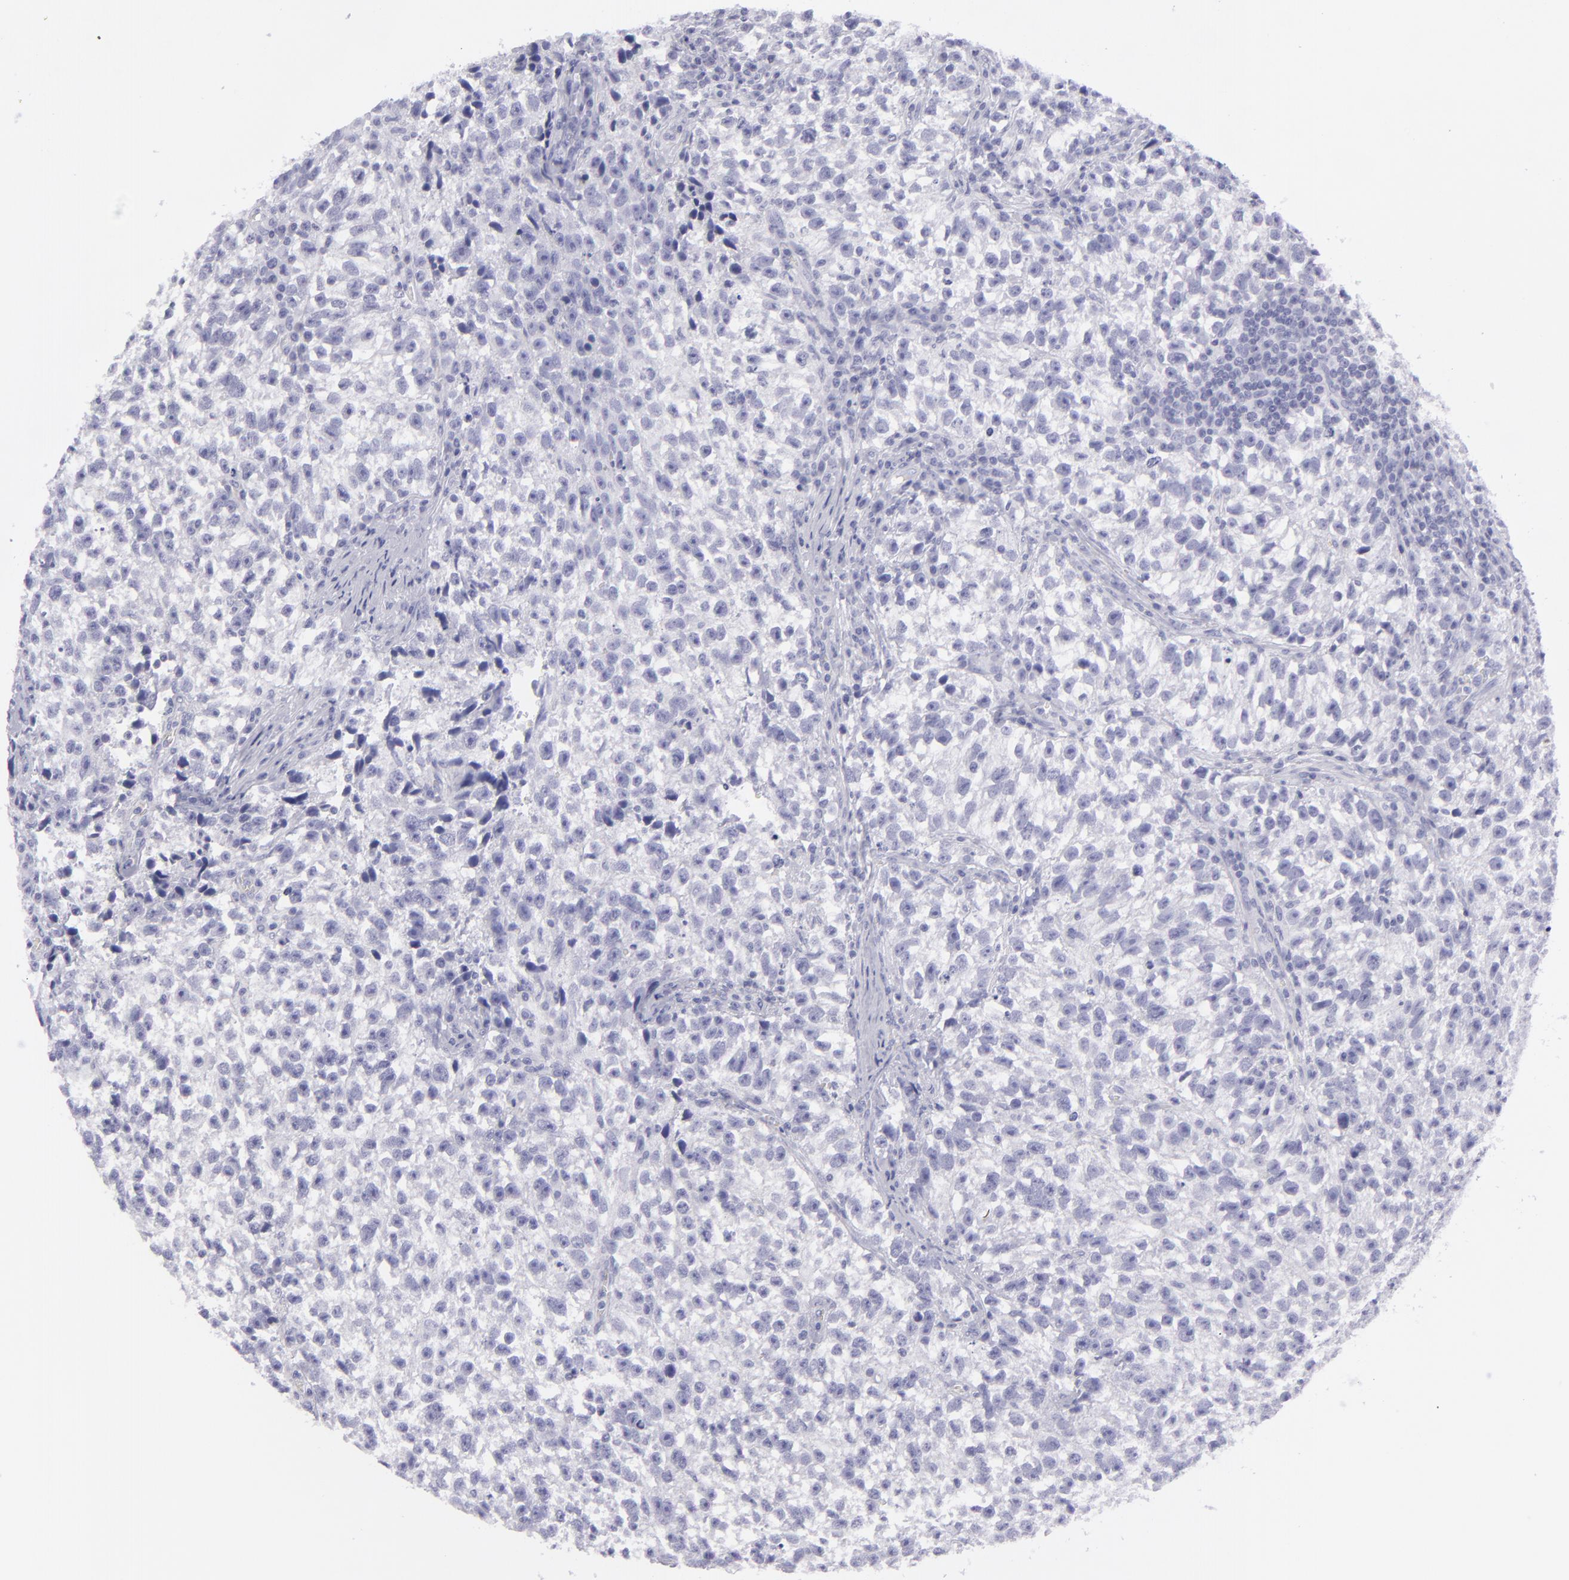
{"staining": {"intensity": "negative", "quantity": "none", "location": "none"}, "tissue": "testis cancer", "cell_type": "Tumor cells", "image_type": "cancer", "snomed": [{"axis": "morphology", "description": "Seminoma, NOS"}, {"axis": "topography", "description": "Testis"}], "caption": "Tumor cells show no significant protein staining in seminoma (testis).", "gene": "DLG4", "patient": {"sex": "male", "age": 38}}